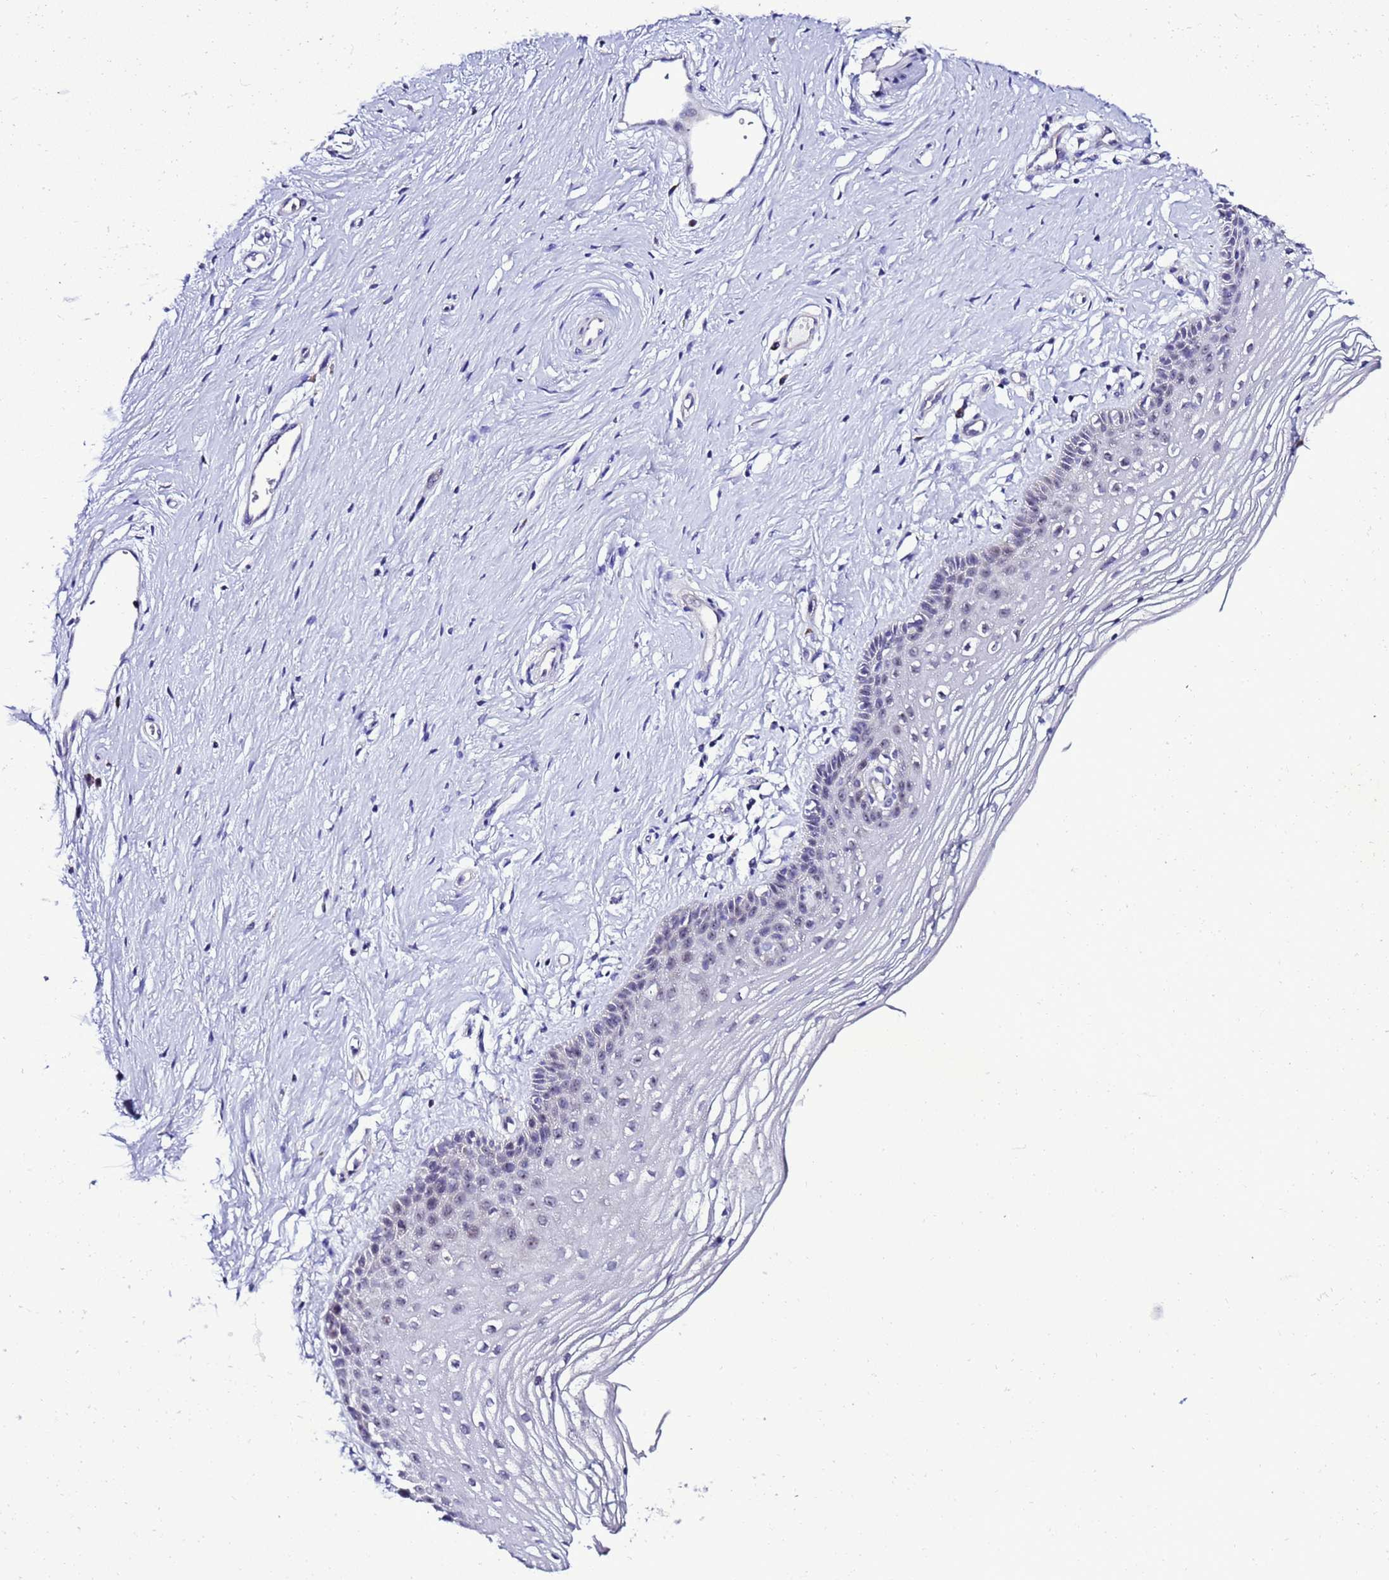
{"staining": {"intensity": "negative", "quantity": "none", "location": "none"}, "tissue": "vagina", "cell_type": "Squamous epithelial cells", "image_type": "normal", "snomed": [{"axis": "morphology", "description": "Normal tissue, NOS"}, {"axis": "topography", "description": "Vagina"}], "caption": "IHC micrograph of normal vagina: human vagina stained with DAB displays no significant protein positivity in squamous epithelial cells. (Immunohistochemistry, brightfield microscopy, high magnification).", "gene": "DPH6", "patient": {"sex": "female", "age": 46}}